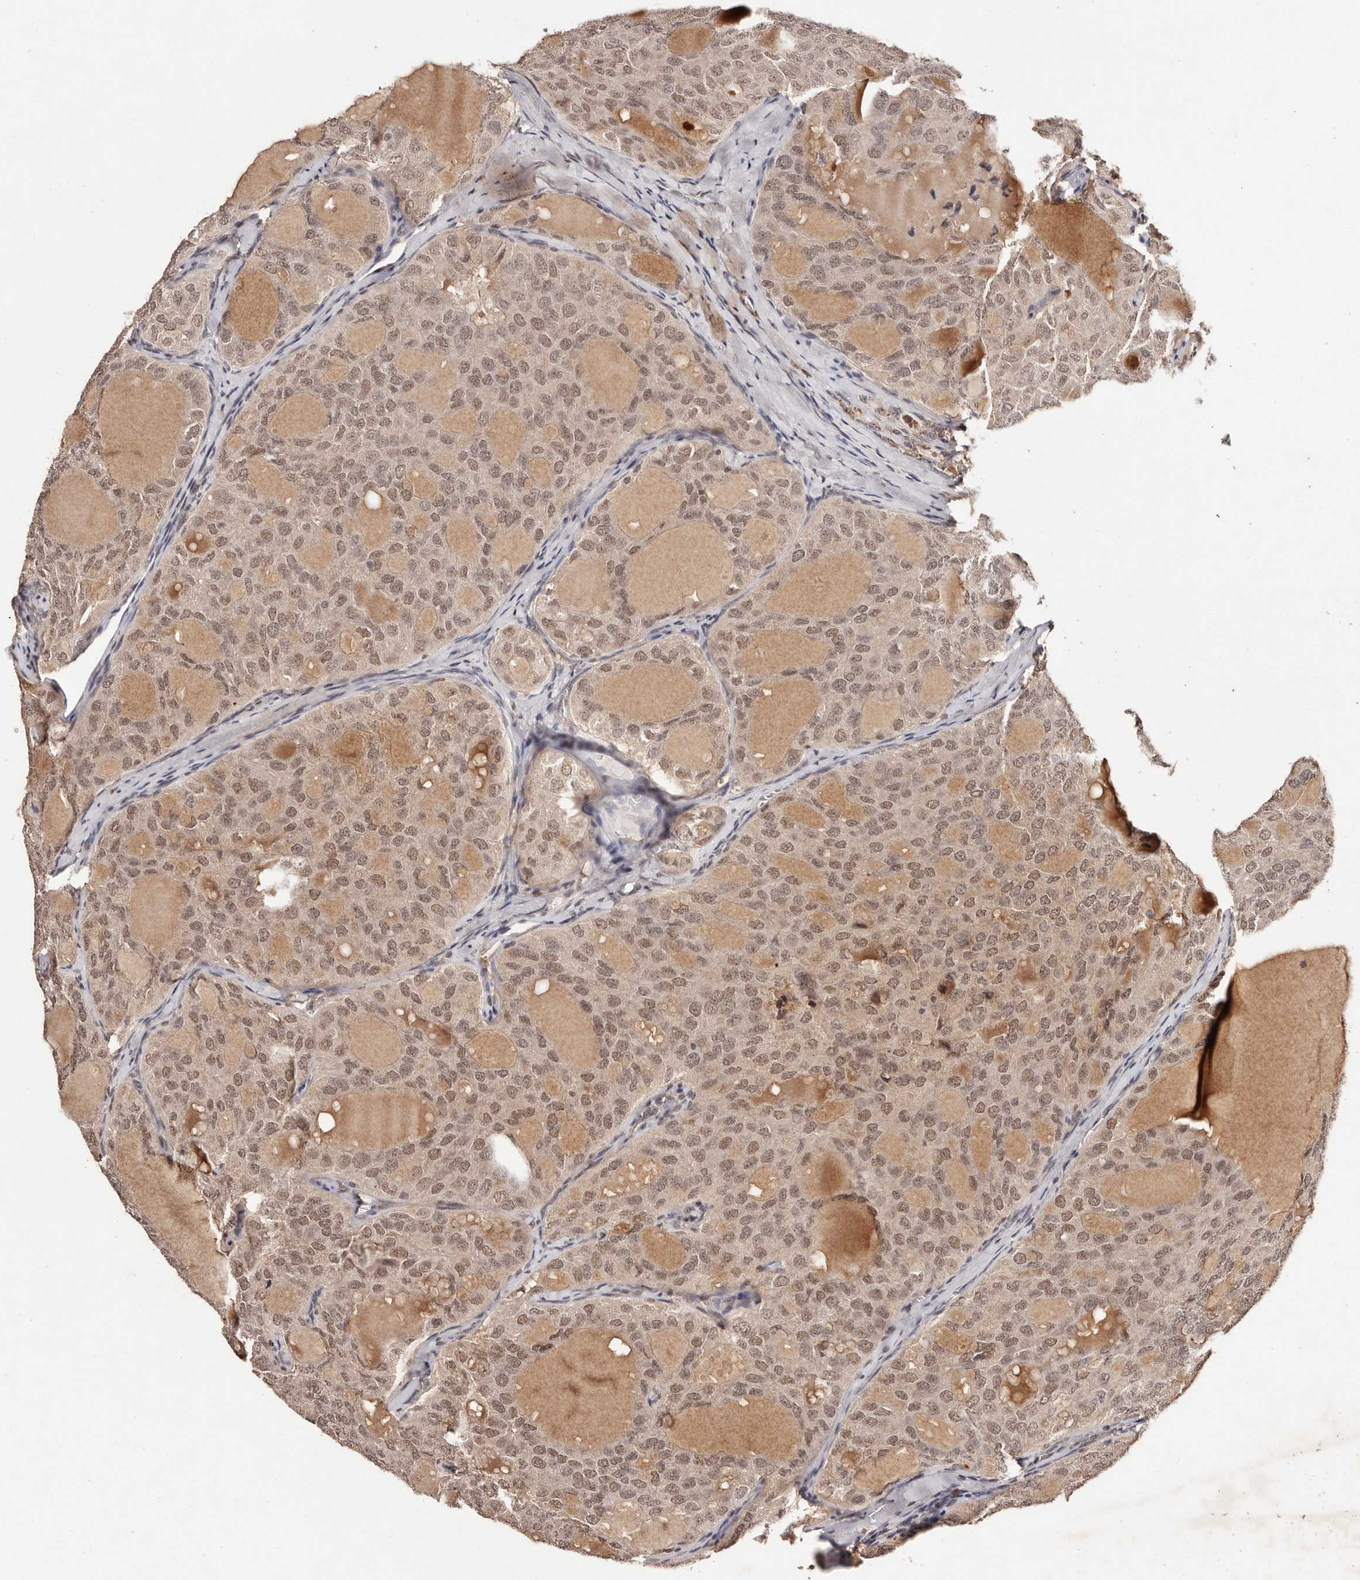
{"staining": {"intensity": "moderate", "quantity": ">75%", "location": "nuclear"}, "tissue": "thyroid cancer", "cell_type": "Tumor cells", "image_type": "cancer", "snomed": [{"axis": "morphology", "description": "Follicular adenoma carcinoma, NOS"}, {"axis": "topography", "description": "Thyroid gland"}], "caption": "Thyroid cancer stained with immunohistochemistry (IHC) demonstrates moderate nuclear staining in about >75% of tumor cells. (IHC, brightfield microscopy, high magnification).", "gene": "BICRAL", "patient": {"sex": "male", "age": 75}}